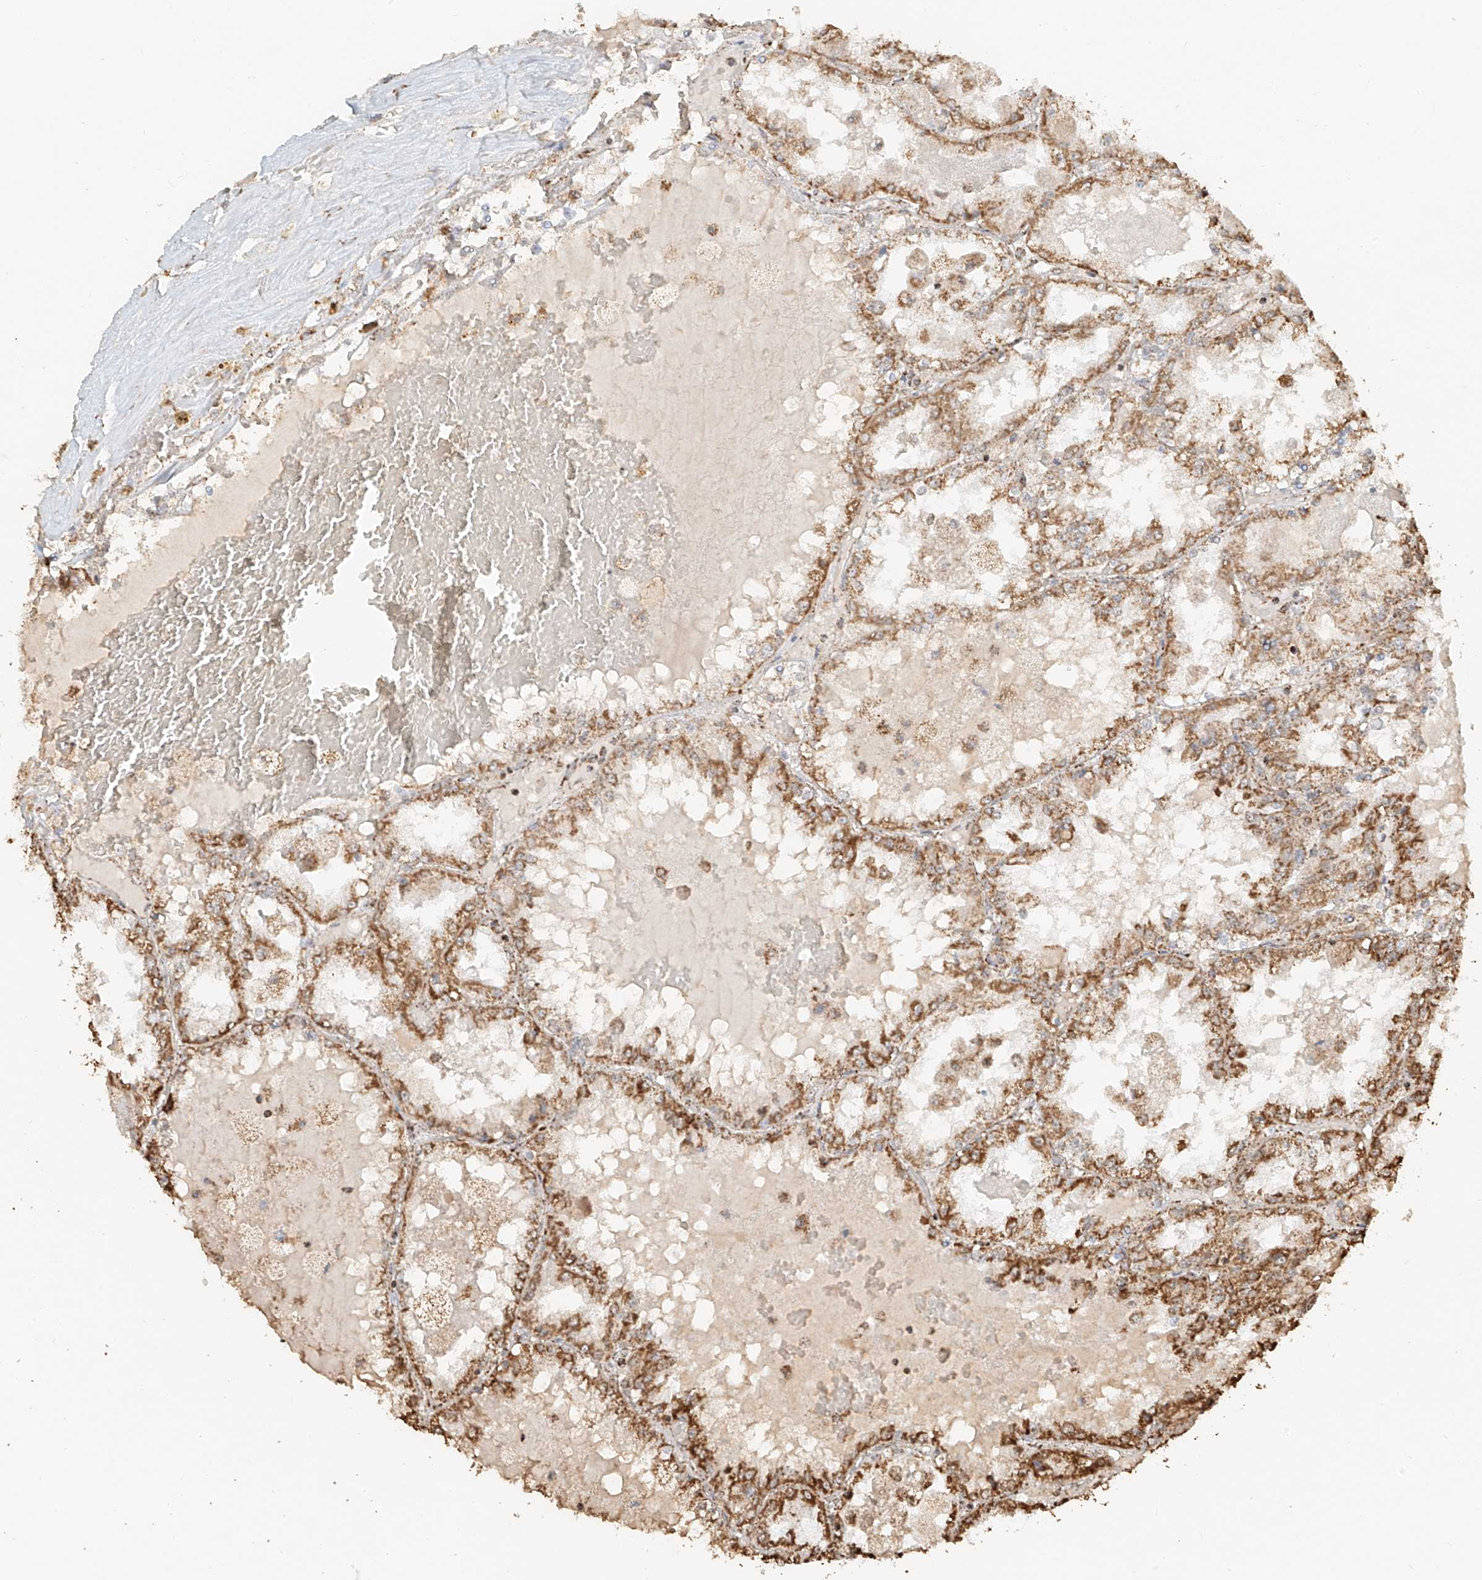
{"staining": {"intensity": "strong", "quantity": ">75%", "location": "cytoplasmic/membranous"}, "tissue": "renal cancer", "cell_type": "Tumor cells", "image_type": "cancer", "snomed": [{"axis": "morphology", "description": "Adenocarcinoma, NOS"}, {"axis": "topography", "description": "Kidney"}], "caption": "A high amount of strong cytoplasmic/membranous positivity is appreciated in about >75% of tumor cells in renal cancer tissue. The protein of interest is shown in brown color, while the nuclei are stained blue.", "gene": "MIPEP", "patient": {"sex": "female", "age": 56}}